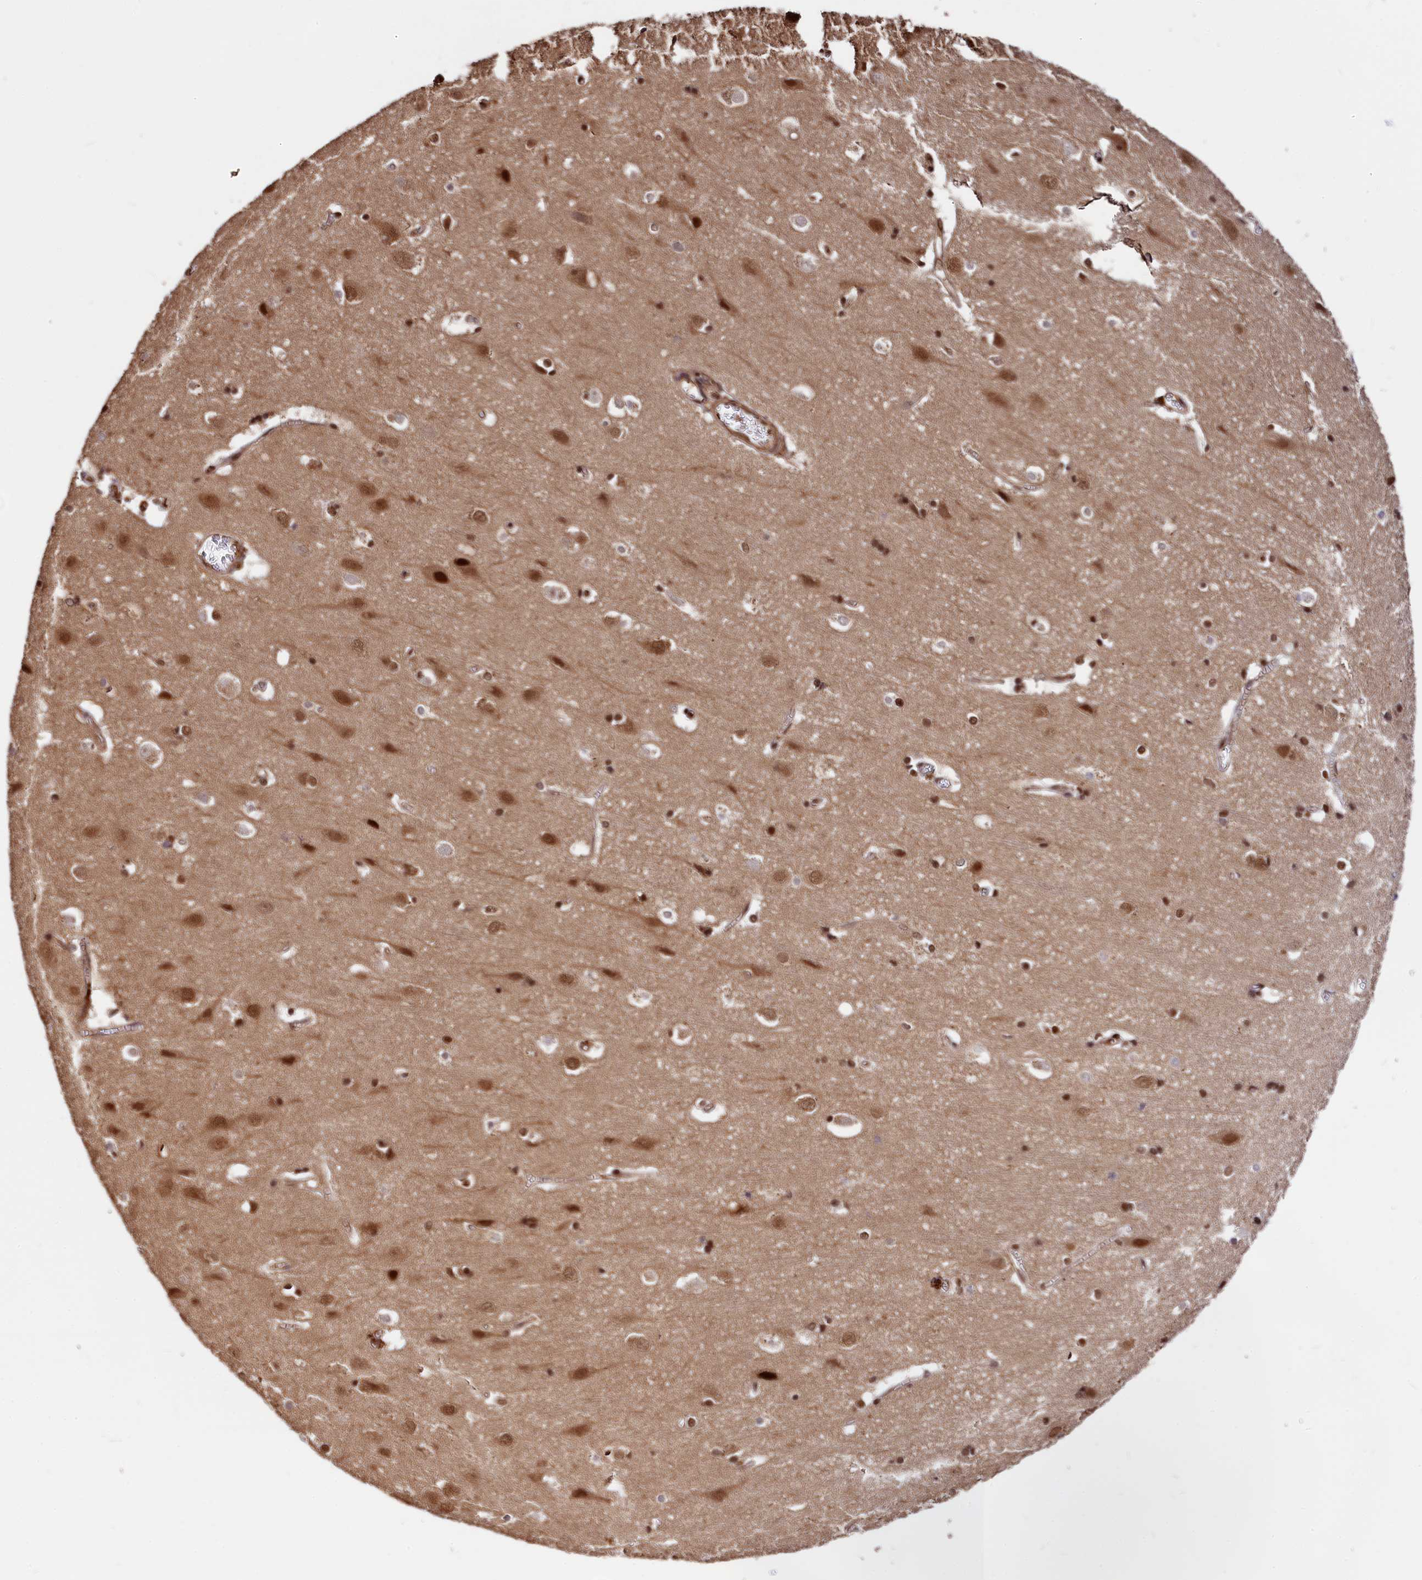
{"staining": {"intensity": "moderate", "quantity": ">75%", "location": "nuclear"}, "tissue": "cerebral cortex", "cell_type": "Endothelial cells", "image_type": "normal", "snomed": [{"axis": "morphology", "description": "Normal tissue, NOS"}, {"axis": "topography", "description": "Cerebral cortex"}], "caption": "Normal cerebral cortex demonstrates moderate nuclear staining in about >75% of endothelial cells (DAB (3,3'-diaminobenzidine) IHC, brown staining for protein, blue staining for nuclei)..", "gene": "ADRM1", "patient": {"sex": "male", "age": 54}}